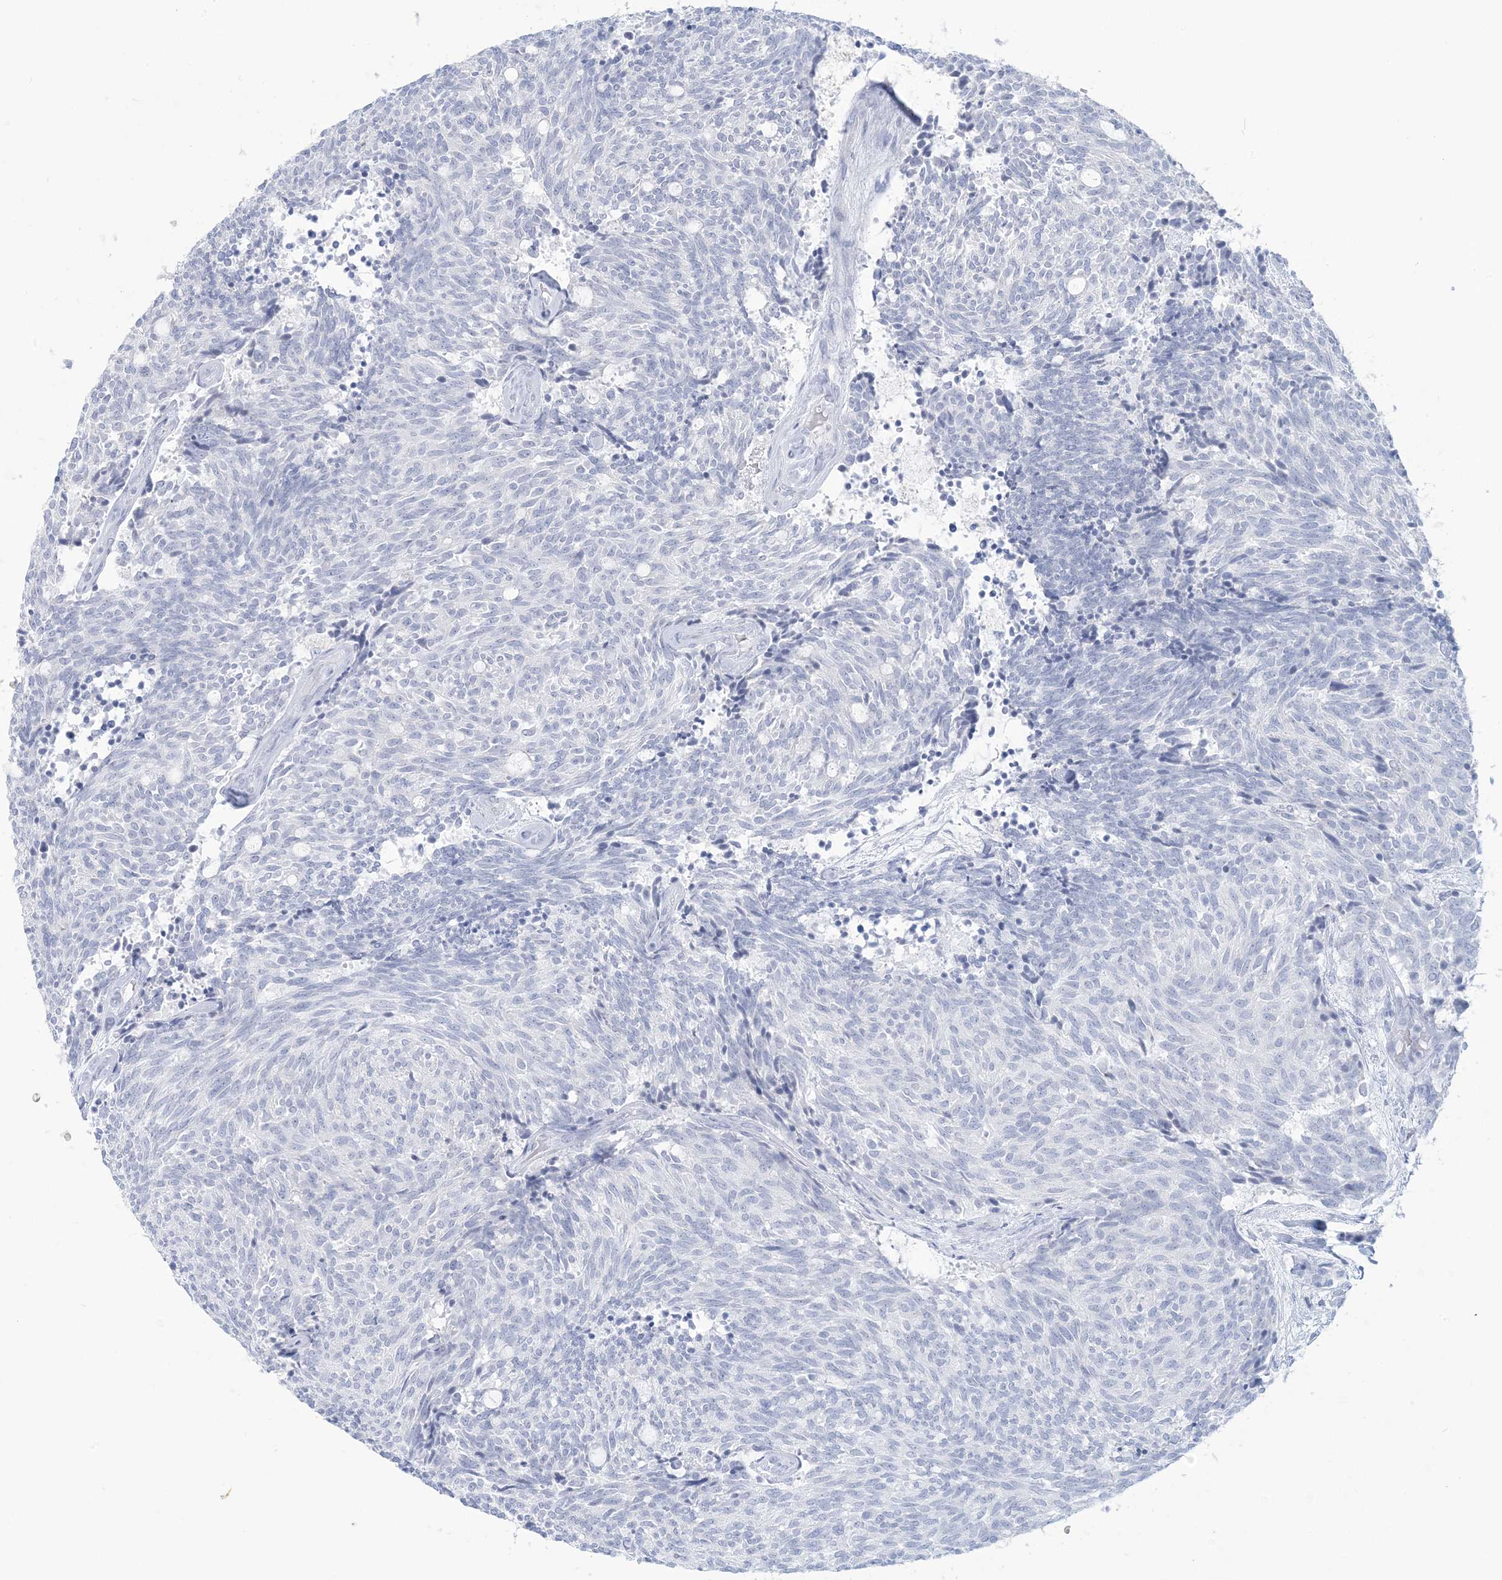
{"staining": {"intensity": "negative", "quantity": "none", "location": "none"}, "tissue": "carcinoid", "cell_type": "Tumor cells", "image_type": "cancer", "snomed": [{"axis": "morphology", "description": "Carcinoid, malignant, NOS"}, {"axis": "topography", "description": "Pancreas"}], "caption": "DAB (3,3'-diaminobenzidine) immunohistochemical staining of human carcinoid exhibits no significant positivity in tumor cells.", "gene": "AGXT", "patient": {"sex": "female", "age": 54}}